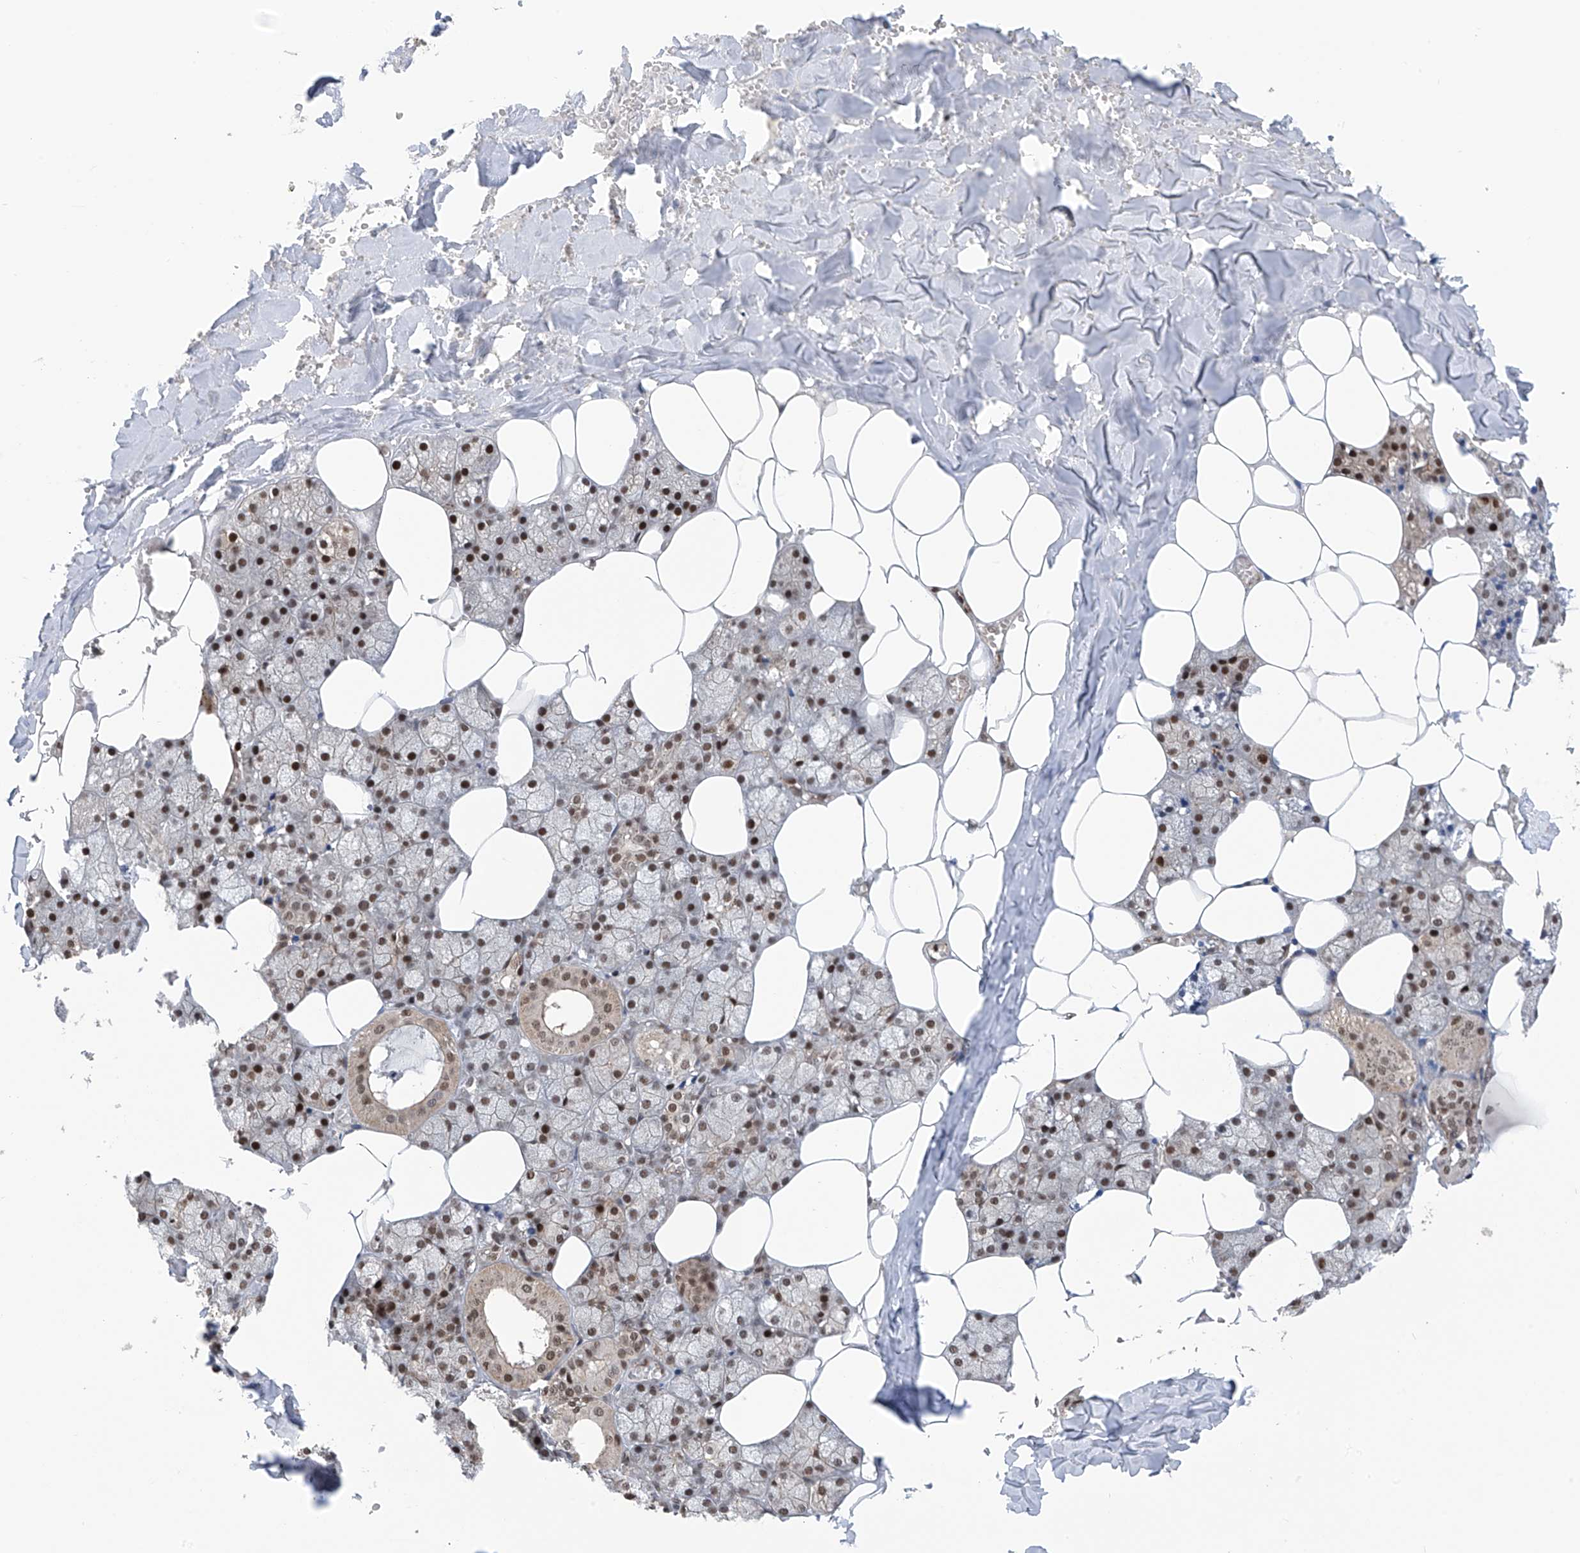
{"staining": {"intensity": "moderate", "quantity": ">75%", "location": "cytoplasmic/membranous,nuclear"}, "tissue": "salivary gland", "cell_type": "Glandular cells", "image_type": "normal", "snomed": [{"axis": "morphology", "description": "Normal tissue, NOS"}, {"axis": "topography", "description": "Salivary gland"}], "caption": "Moderate cytoplasmic/membranous,nuclear positivity is seen in about >75% of glandular cells in benign salivary gland.", "gene": "DNAJC9", "patient": {"sex": "male", "age": 62}}